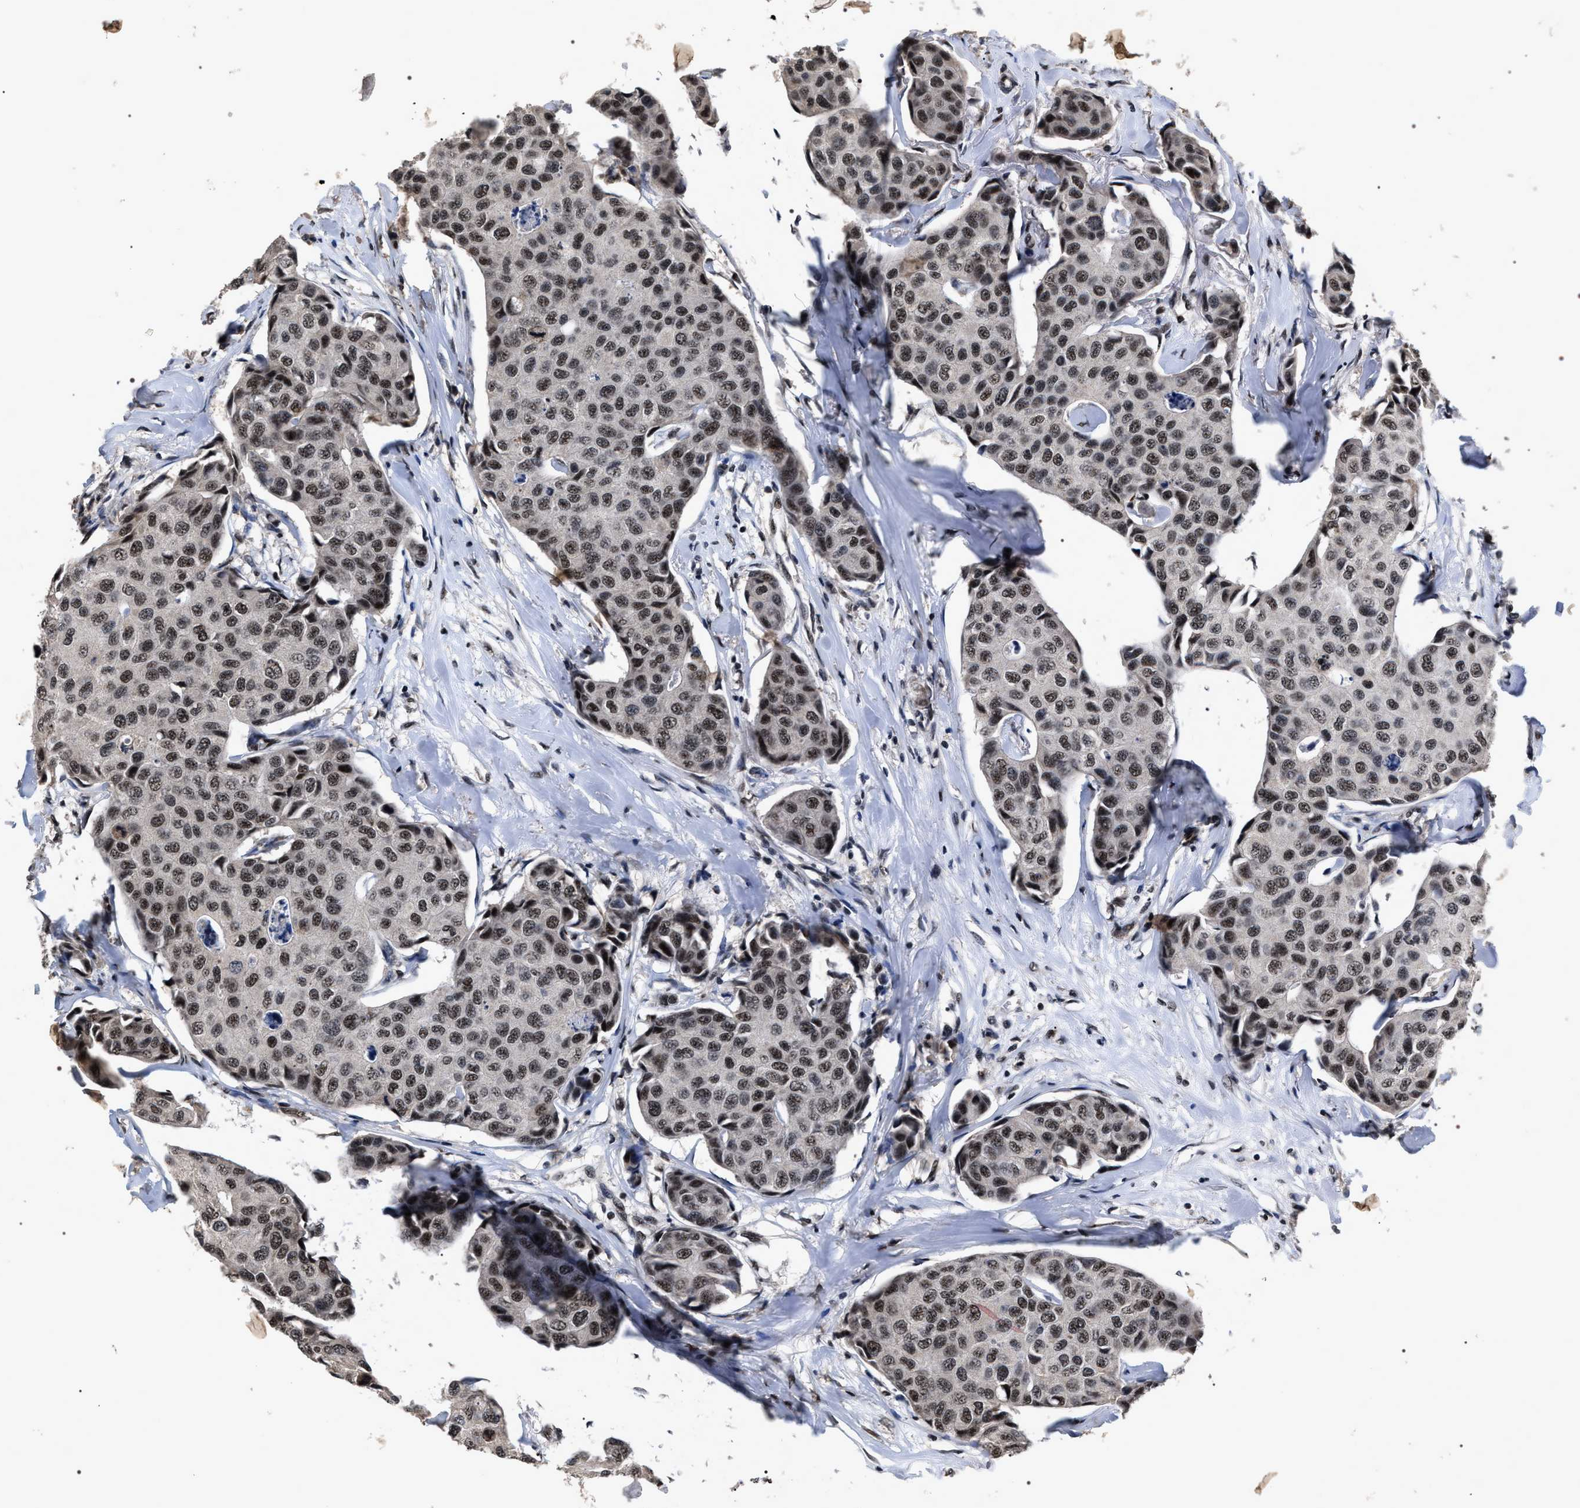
{"staining": {"intensity": "moderate", "quantity": ">75%", "location": "nuclear"}, "tissue": "breast cancer", "cell_type": "Tumor cells", "image_type": "cancer", "snomed": [{"axis": "morphology", "description": "Duct carcinoma"}, {"axis": "topography", "description": "Breast"}], "caption": "Breast invasive ductal carcinoma stained with a brown dye shows moderate nuclear positive staining in about >75% of tumor cells.", "gene": "RRP1B", "patient": {"sex": "female", "age": 80}}